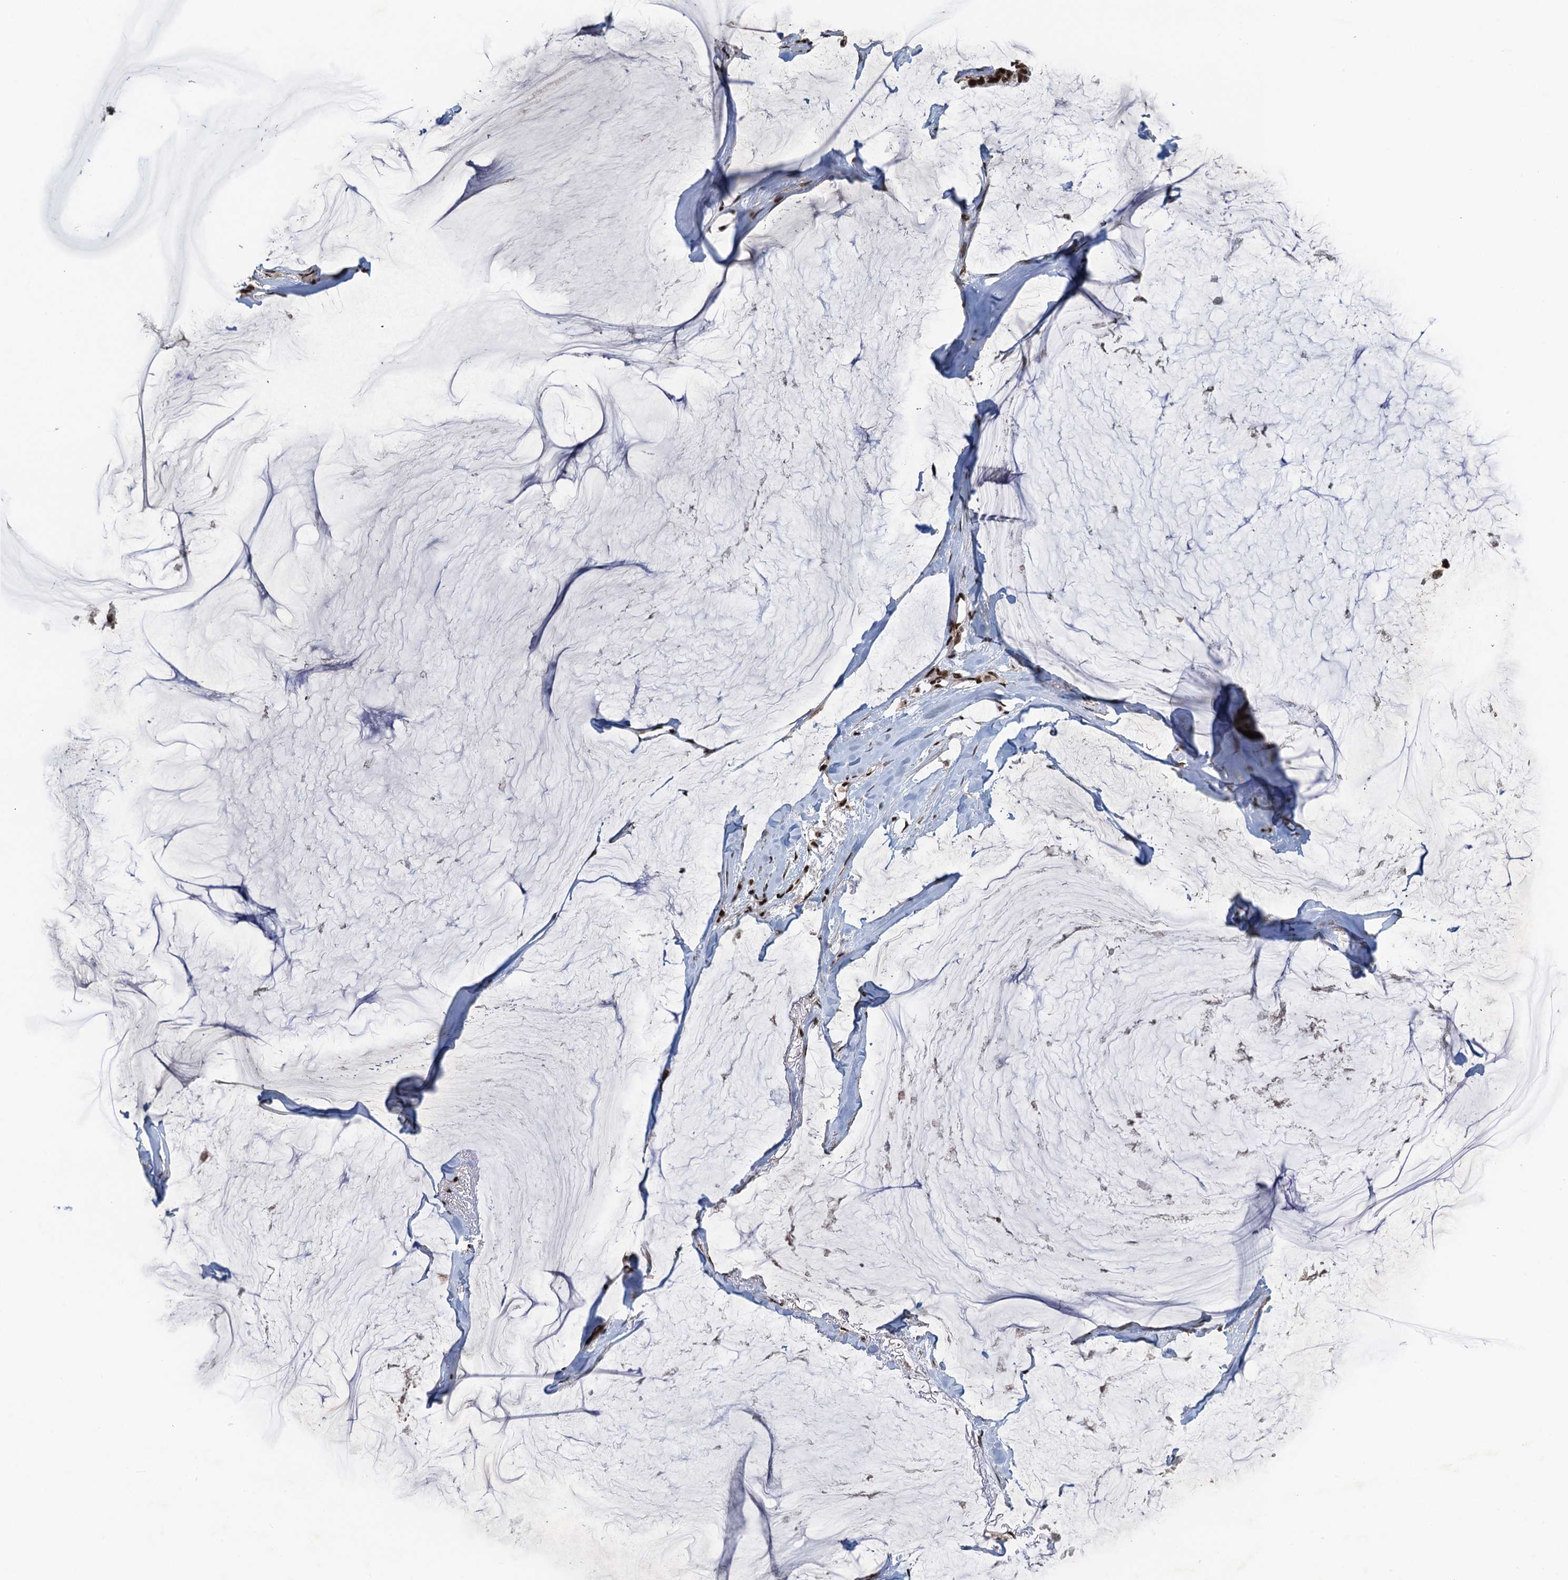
{"staining": {"intensity": "strong", "quantity": ">75%", "location": "nuclear"}, "tissue": "ovarian cancer", "cell_type": "Tumor cells", "image_type": "cancer", "snomed": [{"axis": "morphology", "description": "Cystadenocarcinoma, mucinous, NOS"}, {"axis": "topography", "description": "Ovary"}], "caption": "High-power microscopy captured an immunohistochemistry (IHC) image of ovarian mucinous cystadenocarcinoma, revealing strong nuclear positivity in about >75% of tumor cells.", "gene": "ZC3H18", "patient": {"sex": "female", "age": 39}}